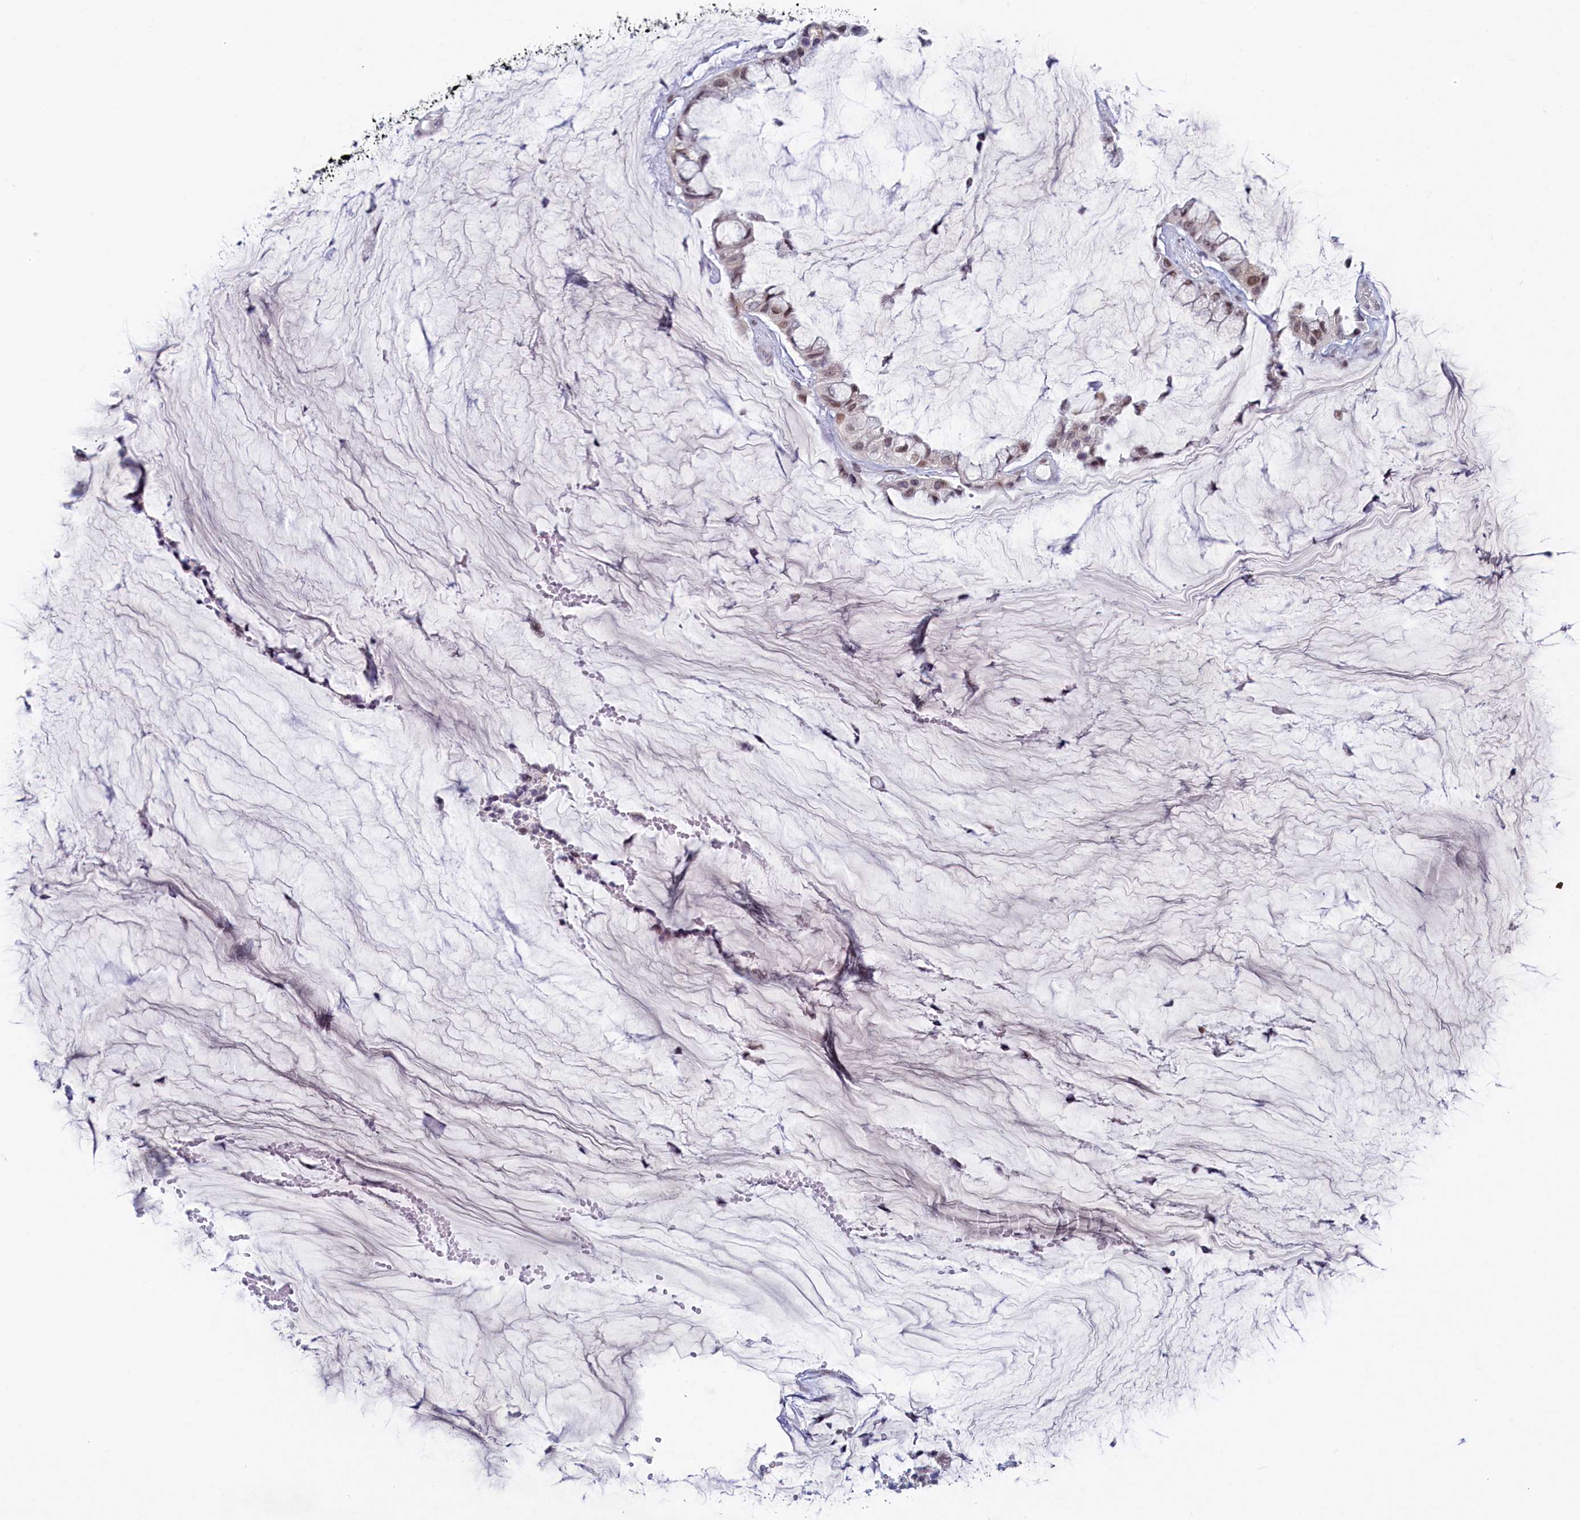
{"staining": {"intensity": "moderate", "quantity": "<25%", "location": "nuclear"}, "tissue": "ovarian cancer", "cell_type": "Tumor cells", "image_type": "cancer", "snomed": [{"axis": "morphology", "description": "Cystadenocarcinoma, mucinous, NOS"}, {"axis": "topography", "description": "Ovary"}], "caption": "The histopathology image shows staining of ovarian cancer (mucinous cystadenocarcinoma), revealing moderate nuclear protein expression (brown color) within tumor cells.", "gene": "ATF7IP2", "patient": {"sex": "female", "age": 39}}